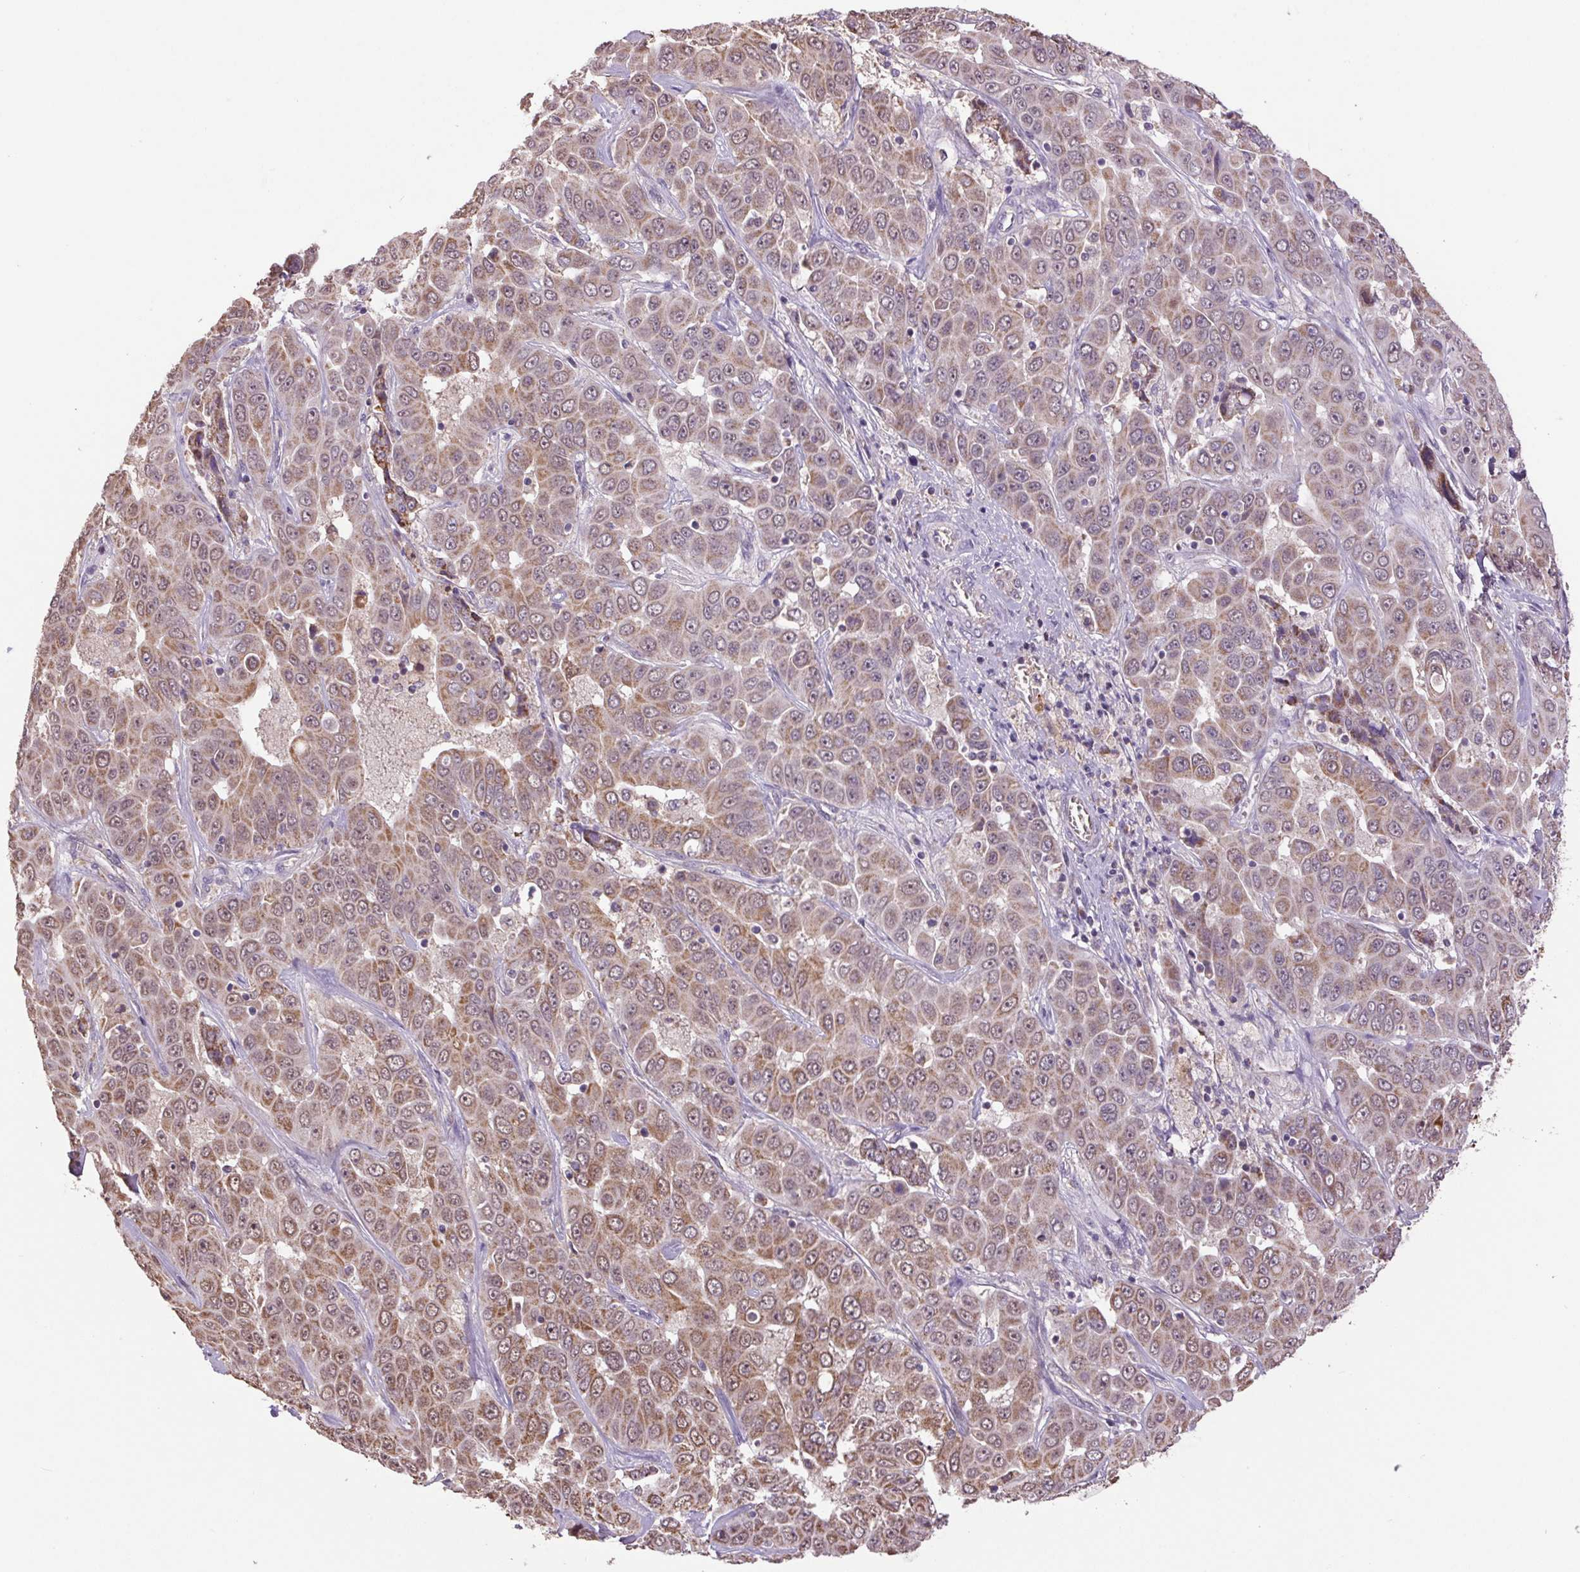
{"staining": {"intensity": "moderate", "quantity": "25%-75%", "location": "cytoplasmic/membranous,nuclear"}, "tissue": "liver cancer", "cell_type": "Tumor cells", "image_type": "cancer", "snomed": [{"axis": "morphology", "description": "Cholangiocarcinoma"}, {"axis": "topography", "description": "Liver"}], "caption": "Immunohistochemical staining of human liver cholangiocarcinoma exhibits medium levels of moderate cytoplasmic/membranous and nuclear positivity in approximately 25%-75% of tumor cells. The staining is performed using DAB brown chromogen to label protein expression. The nuclei are counter-stained blue using hematoxylin.", "gene": "SGF29", "patient": {"sex": "female", "age": 52}}